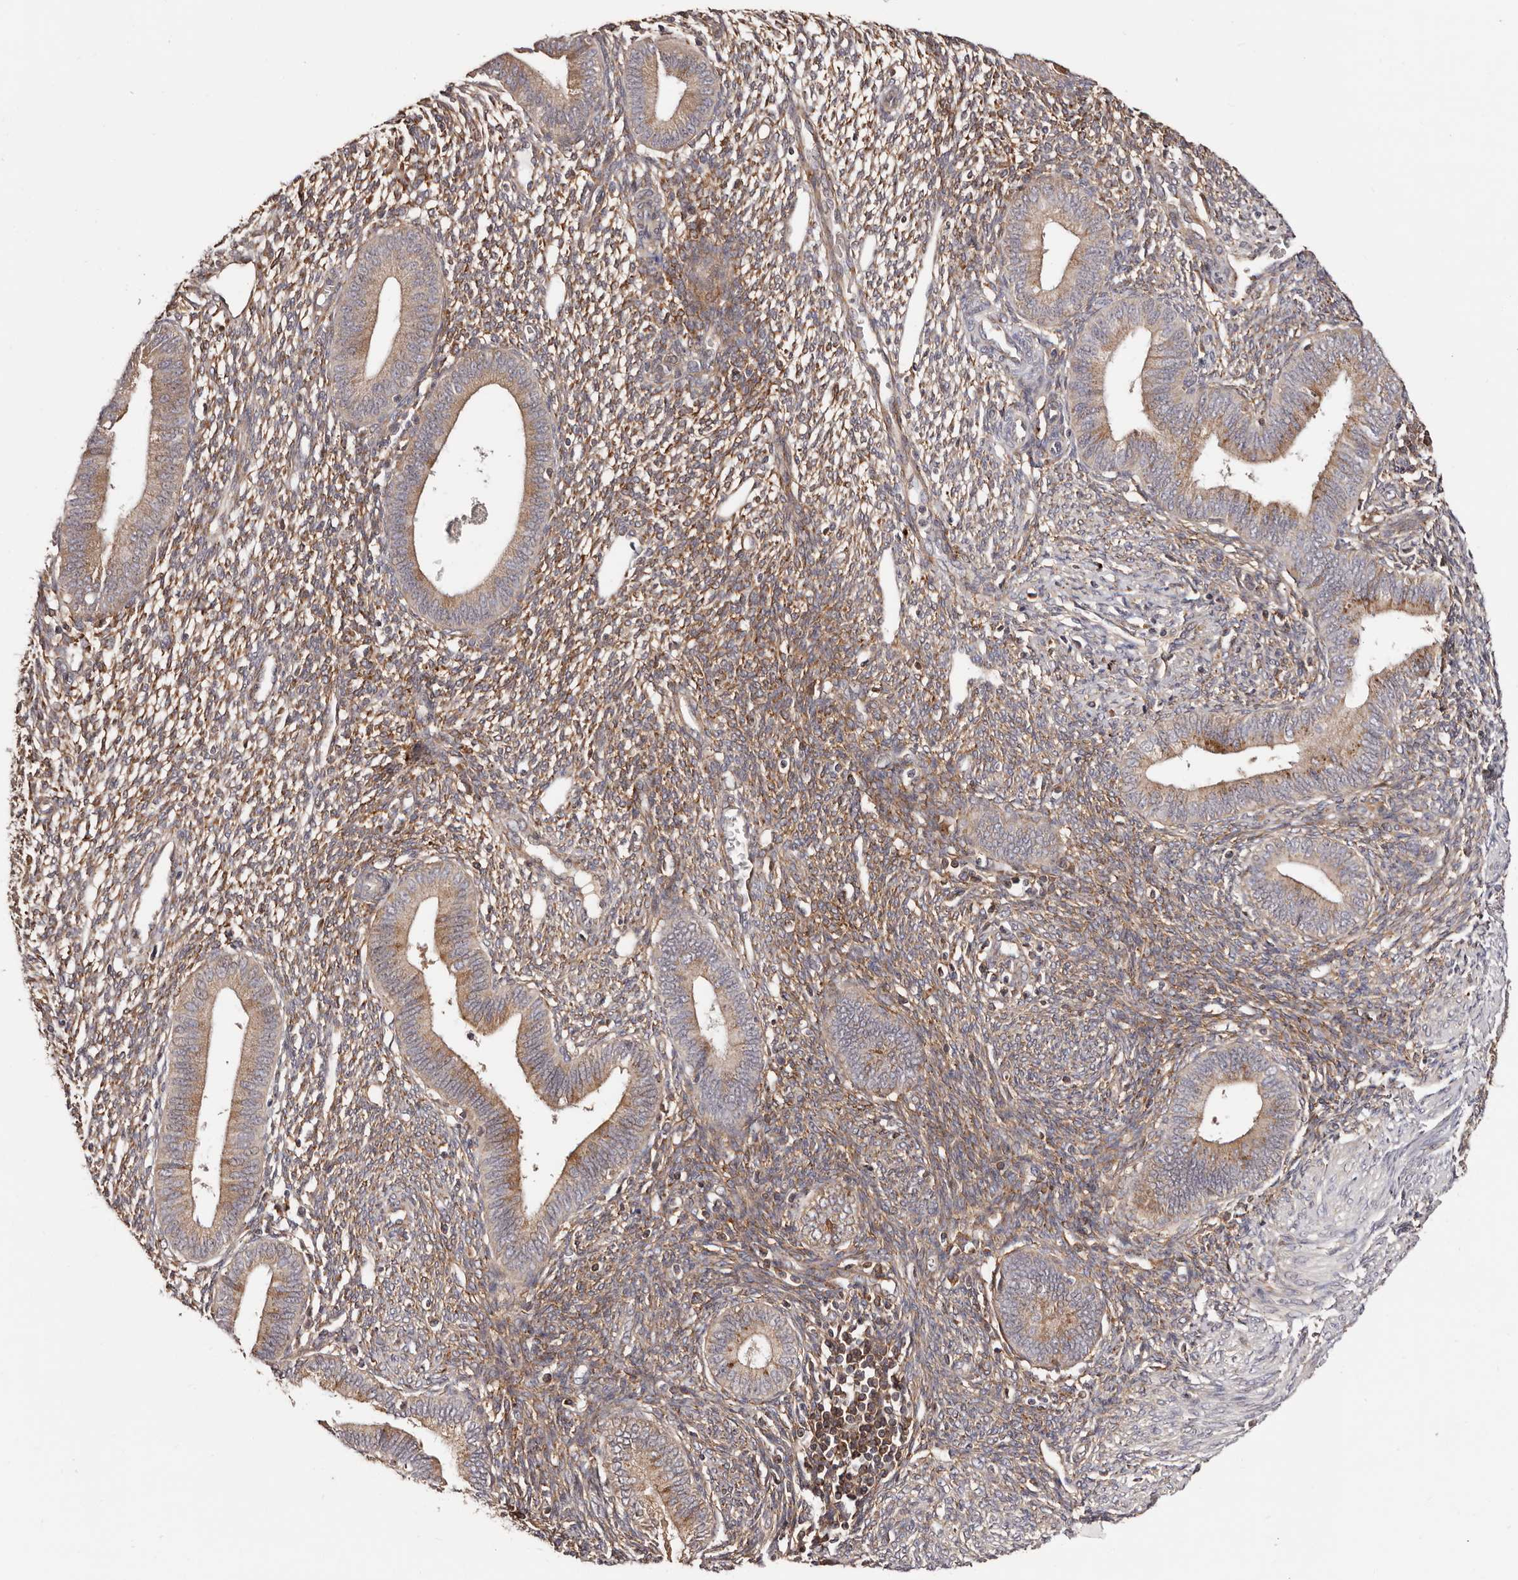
{"staining": {"intensity": "moderate", "quantity": ">75%", "location": "cytoplasmic/membranous"}, "tissue": "endometrium", "cell_type": "Cells in endometrial stroma", "image_type": "normal", "snomed": [{"axis": "morphology", "description": "Normal tissue, NOS"}, {"axis": "topography", "description": "Endometrium"}], "caption": "Immunohistochemical staining of benign human endometrium shows medium levels of moderate cytoplasmic/membranous staining in about >75% of cells in endometrial stroma. The staining was performed using DAB to visualize the protein expression in brown, while the nuclei were stained in blue with hematoxylin (Magnification: 20x).", "gene": "DACT2", "patient": {"sex": "female", "age": 46}}